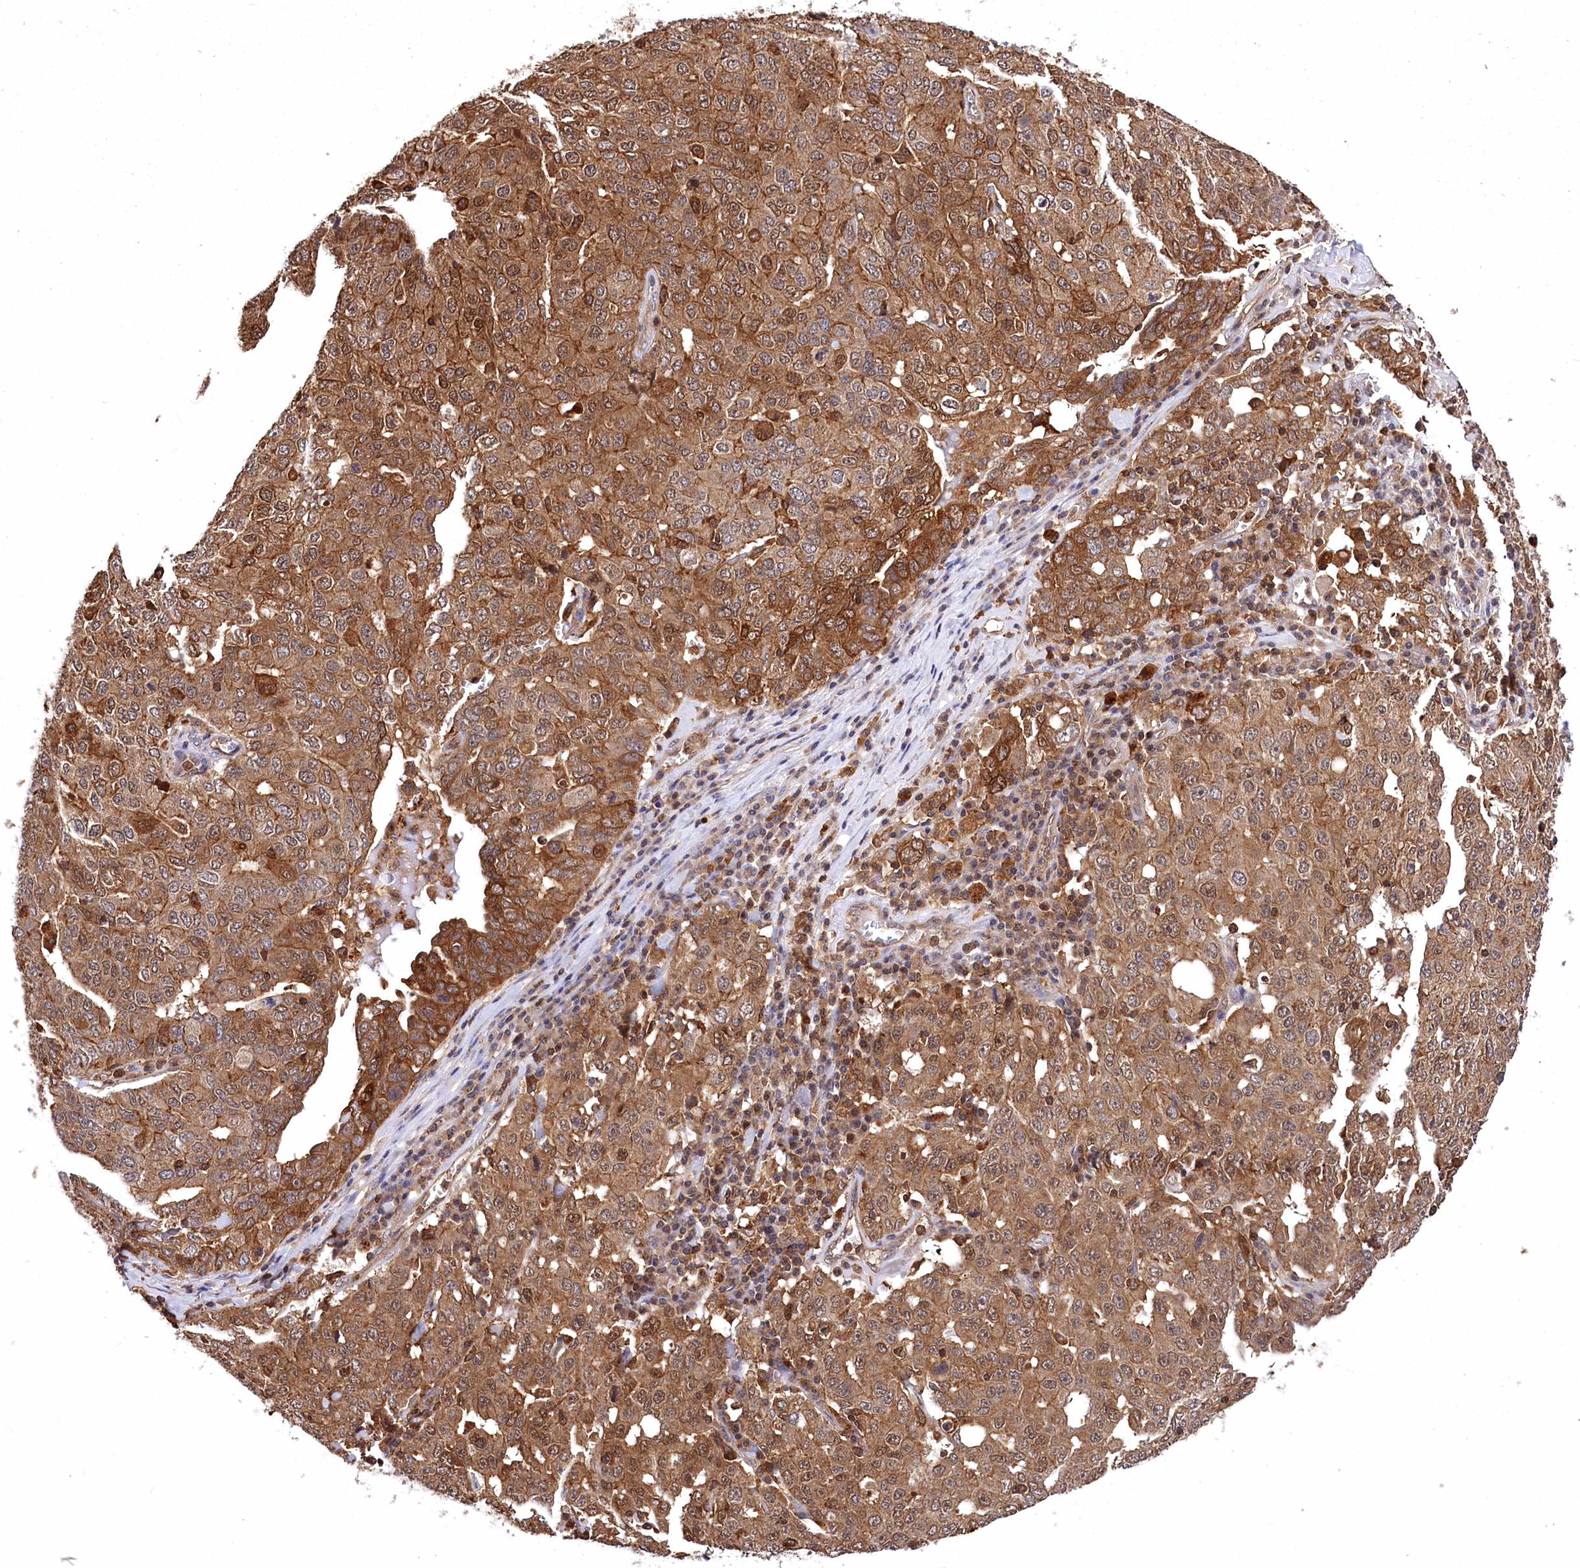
{"staining": {"intensity": "moderate", "quantity": ">75%", "location": "cytoplasmic/membranous"}, "tissue": "ovarian cancer", "cell_type": "Tumor cells", "image_type": "cancer", "snomed": [{"axis": "morphology", "description": "Carcinoma, endometroid"}, {"axis": "topography", "description": "Ovary"}], "caption": "Immunohistochemical staining of endometroid carcinoma (ovarian) demonstrates moderate cytoplasmic/membranous protein expression in approximately >75% of tumor cells.", "gene": "DPP3", "patient": {"sex": "female", "age": 62}}